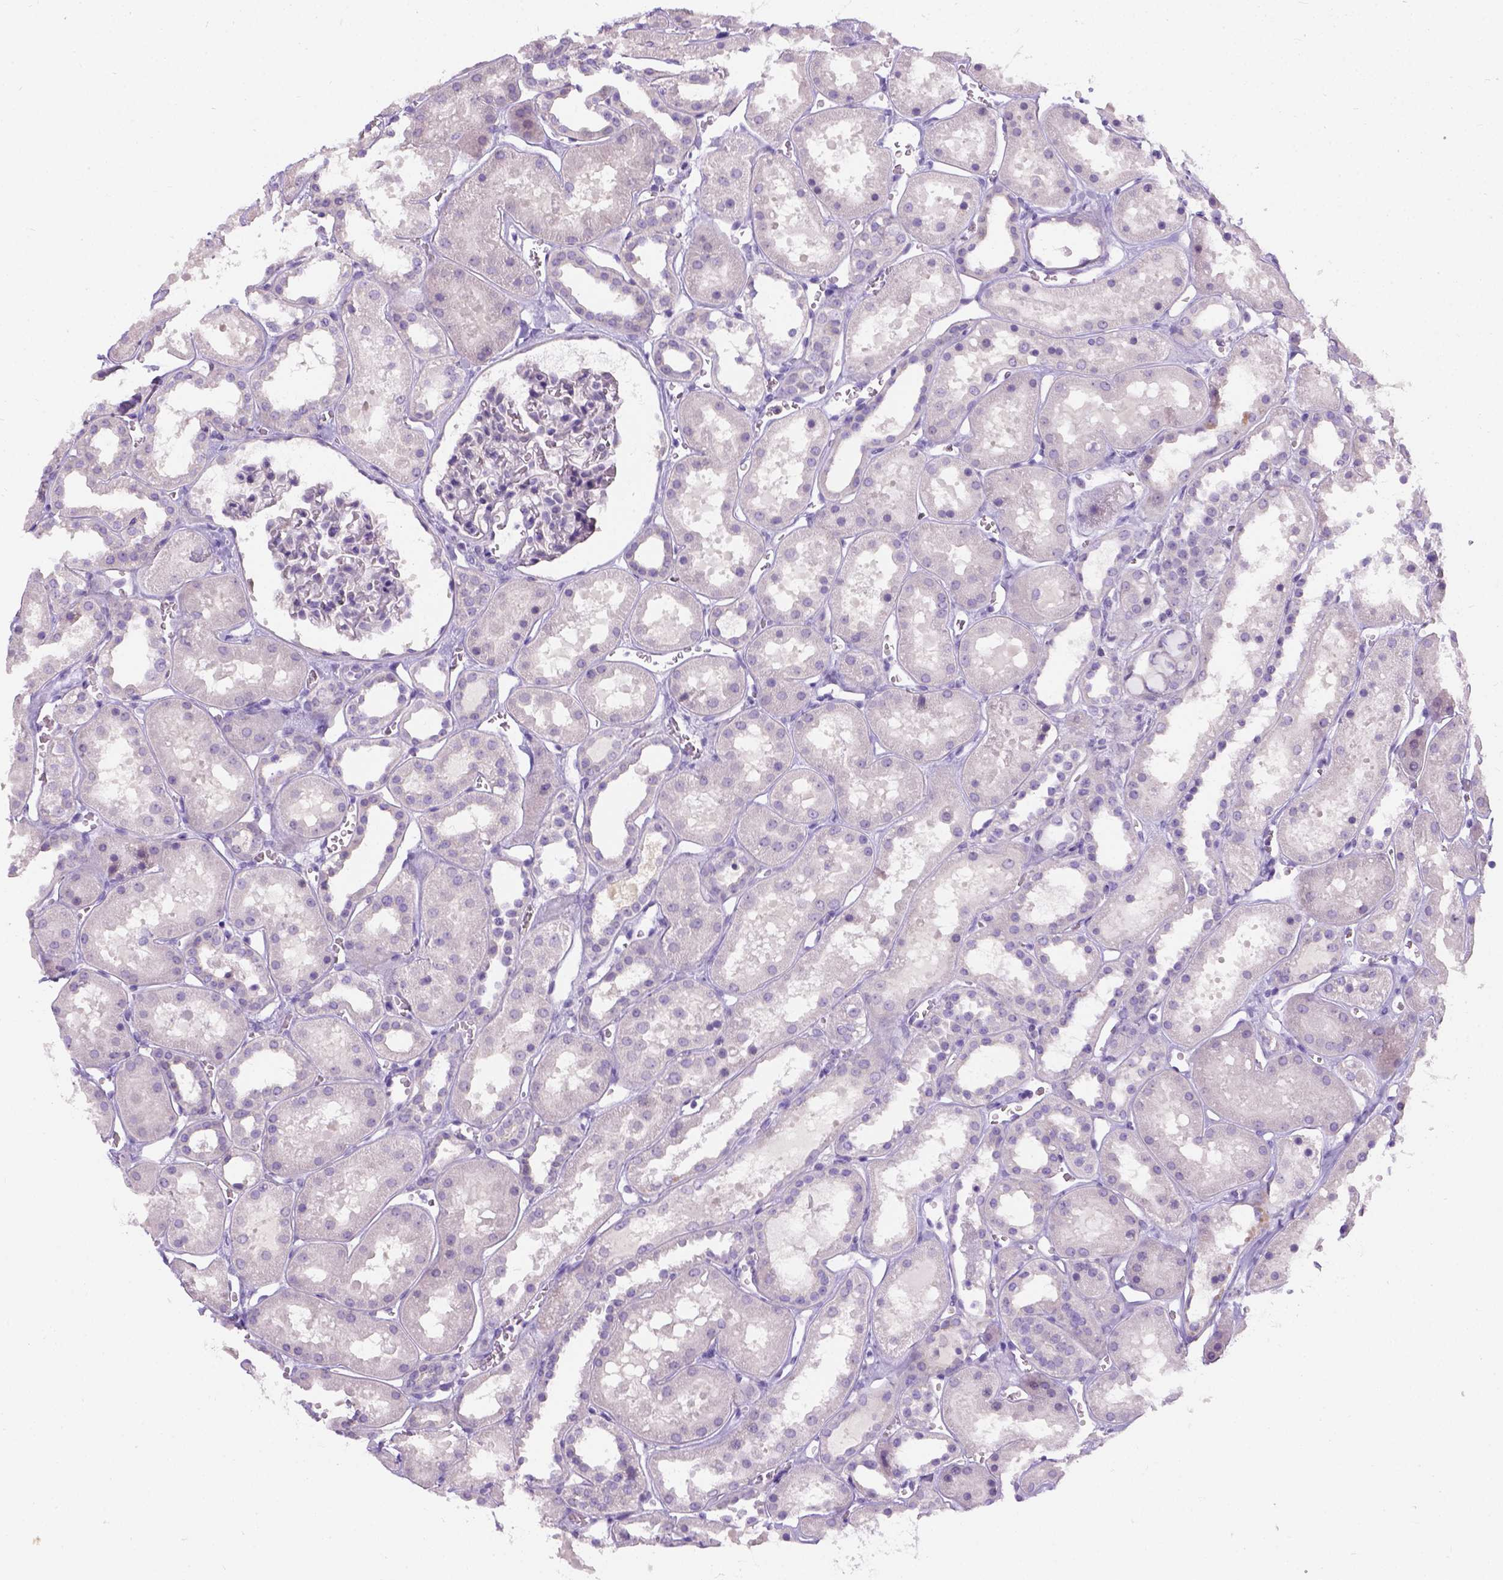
{"staining": {"intensity": "negative", "quantity": "none", "location": "none"}, "tissue": "kidney", "cell_type": "Cells in glomeruli", "image_type": "normal", "snomed": [{"axis": "morphology", "description": "Normal tissue, NOS"}, {"axis": "topography", "description": "Kidney"}], "caption": "This is an IHC micrograph of unremarkable human kidney. There is no staining in cells in glomeruli.", "gene": "C20orf144", "patient": {"sex": "female", "age": 41}}